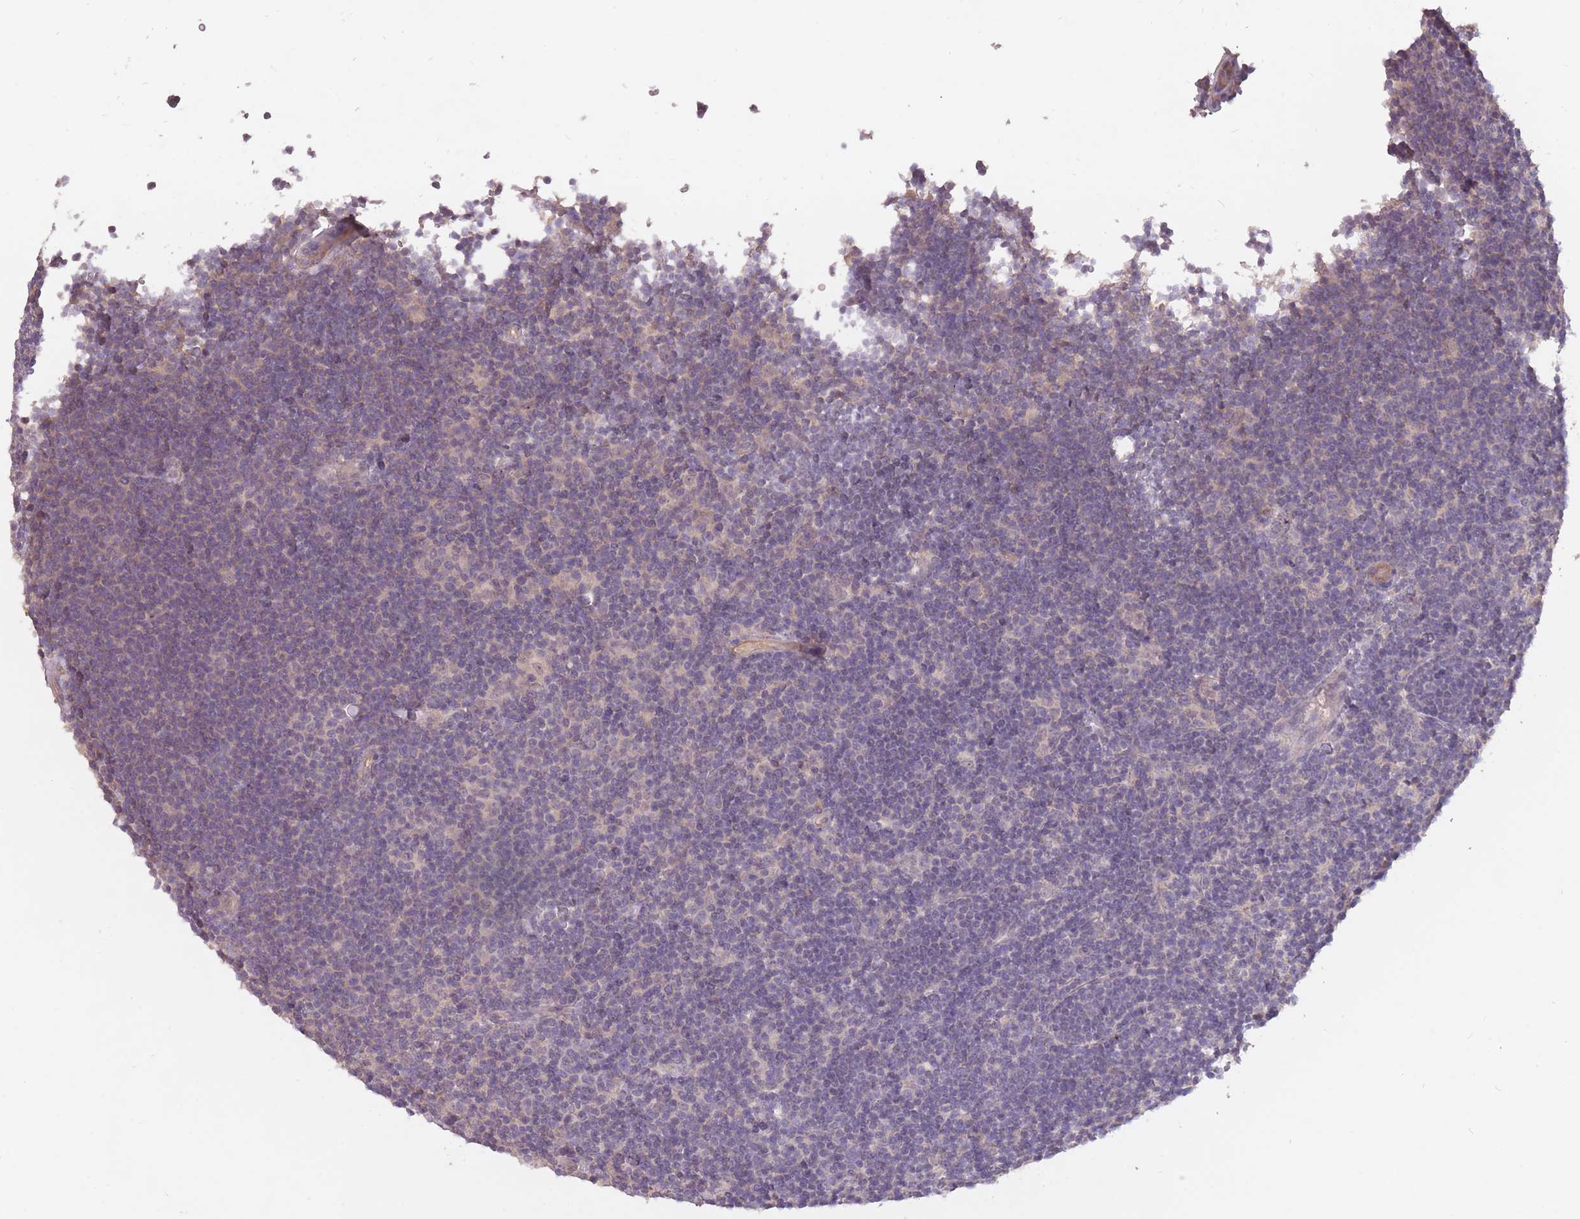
{"staining": {"intensity": "negative", "quantity": "none", "location": "none"}, "tissue": "lymphoma", "cell_type": "Tumor cells", "image_type": "cancer", "snomed": [{"axis": "morphology", "description": "Hodgkin's disease, NOS"}, {"axis": "topography", "description": "Lymph node"}], "caption": "The micrograph exhibits no significant staining in tumor cells of Hodgkin's disease. (Brightfield microscopy of DAB IHC at high magnification).", "gene": "LRATD2", "patient": {"sex": "female", "age": 57}}